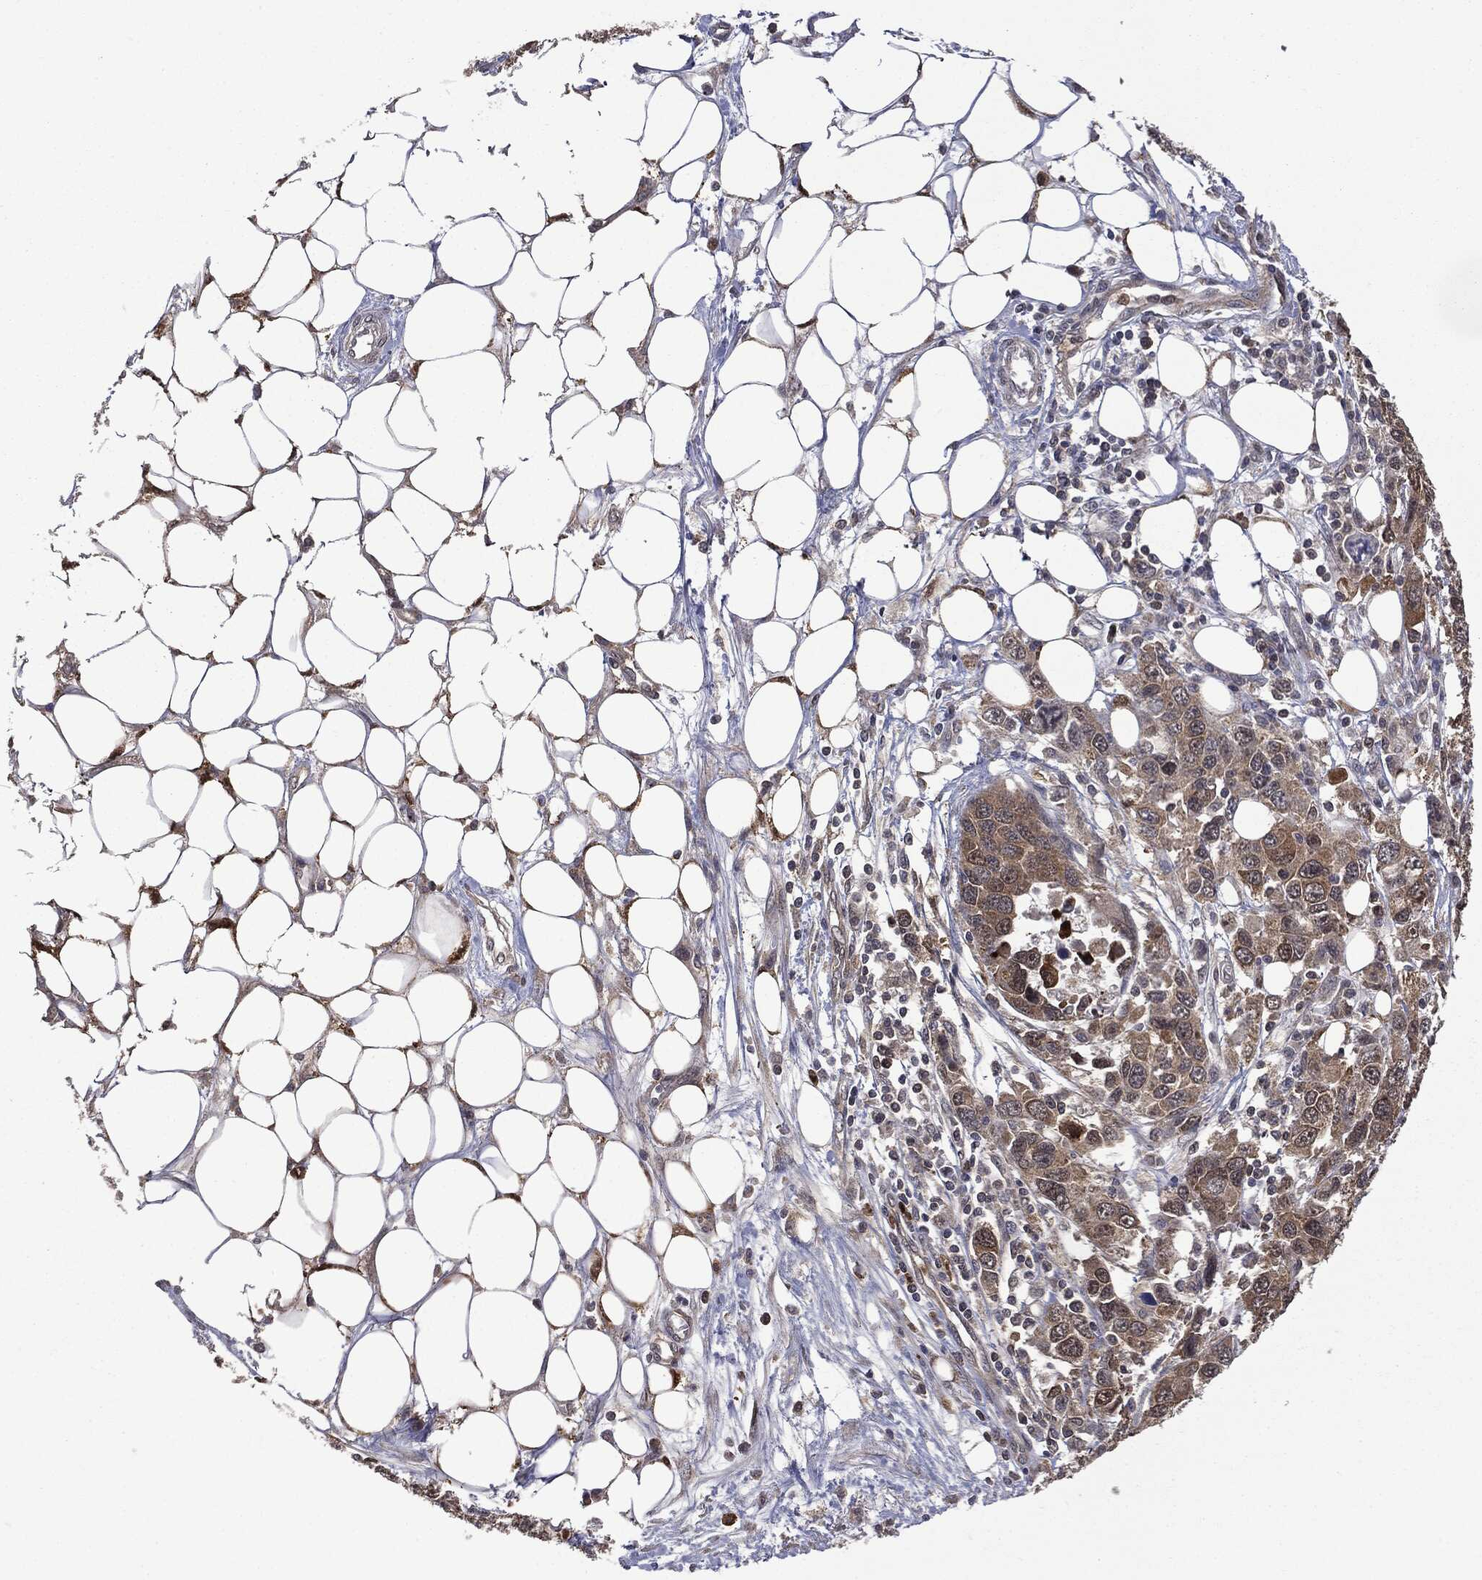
{"staining": {"intensity": "strong", "quantity": "<25%", "location": "cytoplasmic/membranous"}, "tissue": "ovarian cancer", "cell_type": "Tumor cells", "image_type": "cancer", "snomed": [{"axis": "morphology", "description": "Cystadenocarcinoma, serous, NOS"}, {"axis": "topography", "description": "Ovary"}], "caption": "DAB immunohistochemical staining of ovarian cancer (serous cystadenocarcinoma) exhibits strong cytoplasmic/membranous protein staining in about <25% of tumor cells.", "gene": "GPI", "patient": {"sex": "female", "age": 76}}